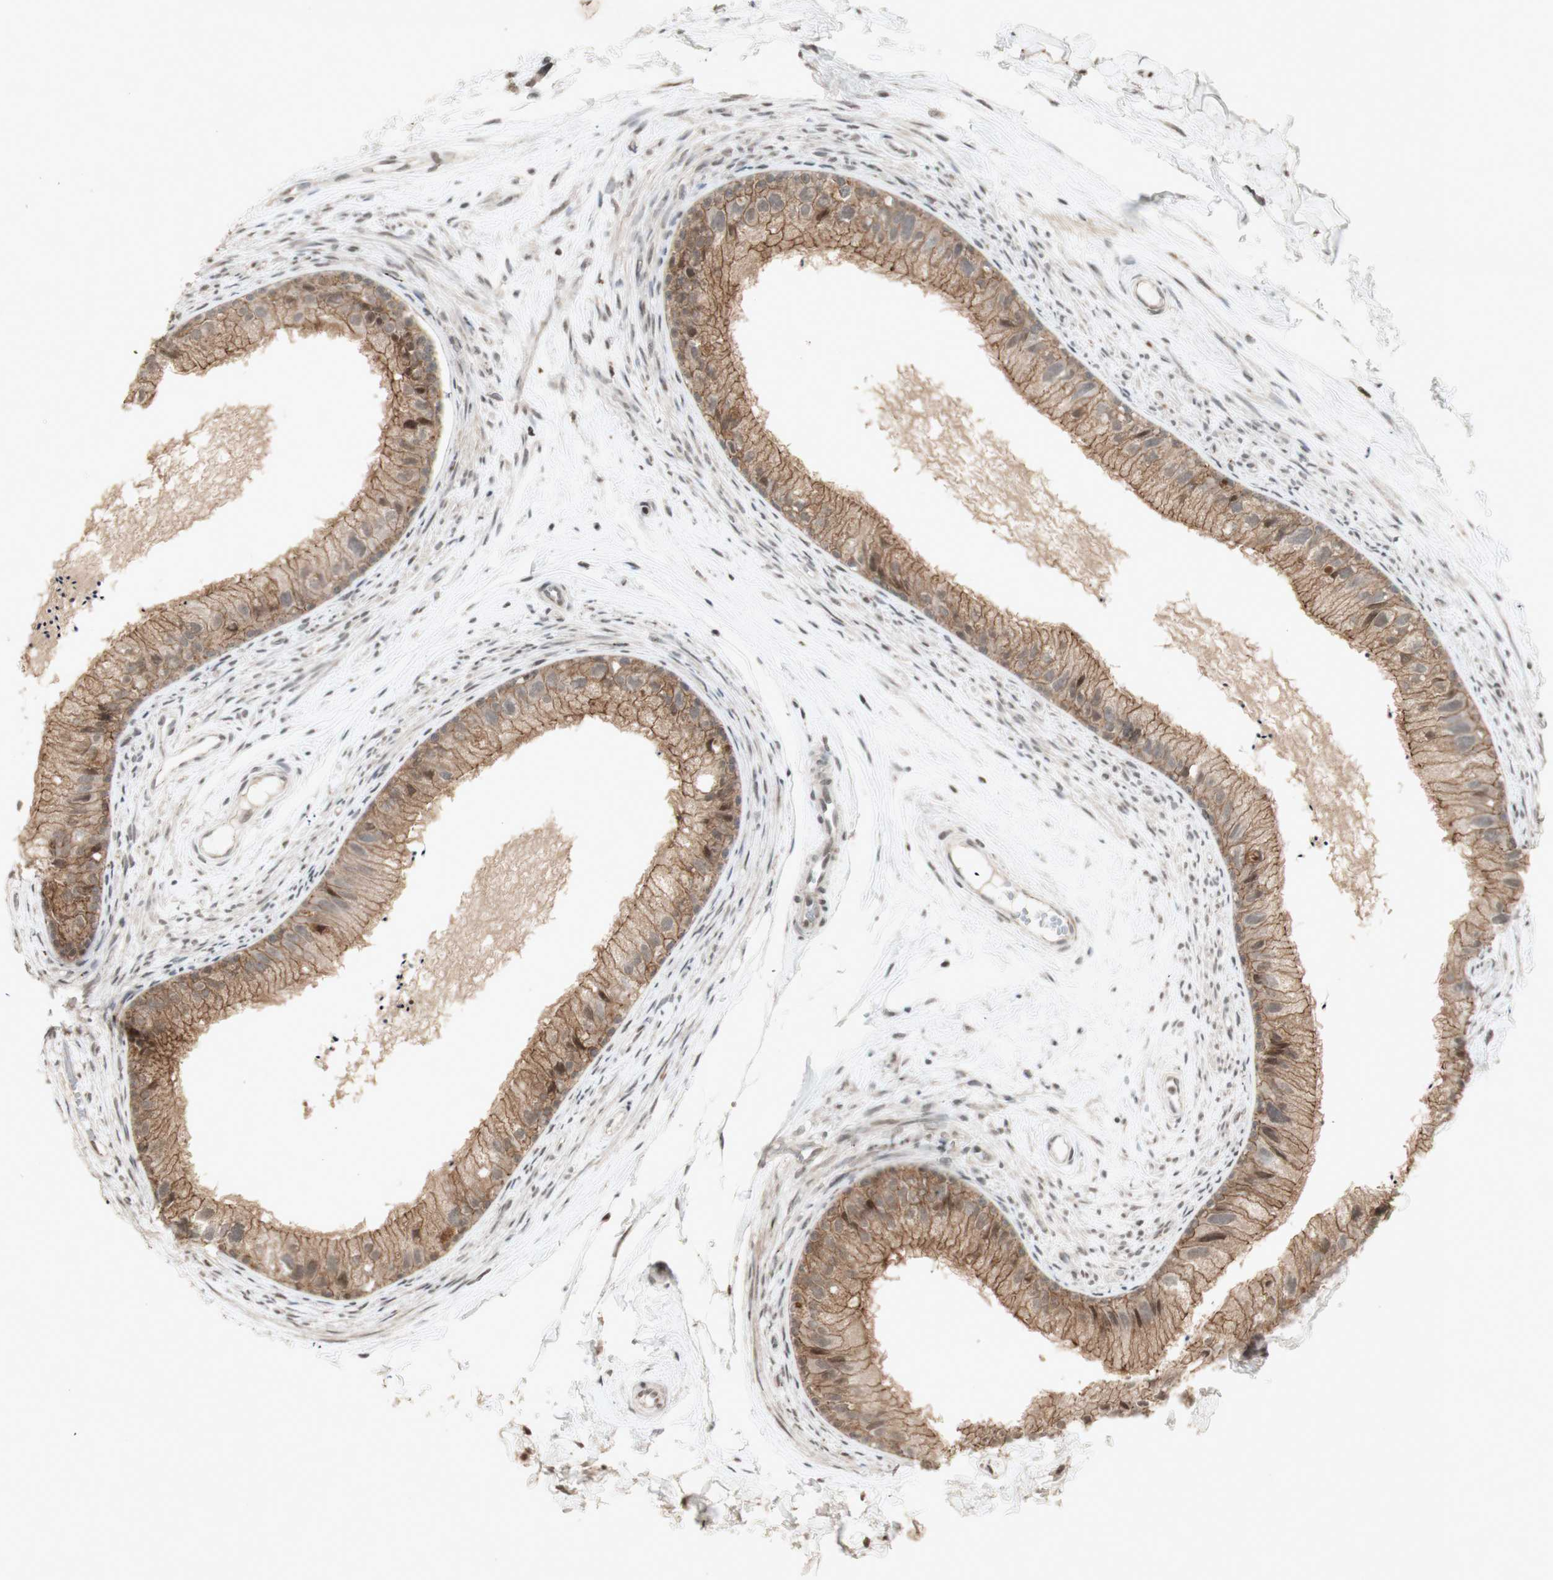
{"staining": {"intensity": "moderate", "quantity": ">75%", "location": "cytoplasmic/membranous,nuclear"}, "tissue": "epididymis", "cell_type": "Glandular cells", "image_type": "normal", "snomed": [{"axis": "morphology", "description": "Normal tissue, NOS"}, {"axis": "topography", "description": "Epididymis"}], "caption": "Moderate cytoplasmic/membranous,nuclear protein staining is present in approximately >75% of glandular cells in epididymis. The staining is performed using DAB brown chromogen to label protein expression. The nuclei are counter-stained blue using hematoxylin.", "gene": "PLXNA1", "patient": {"sex": "male", "age": 56}}